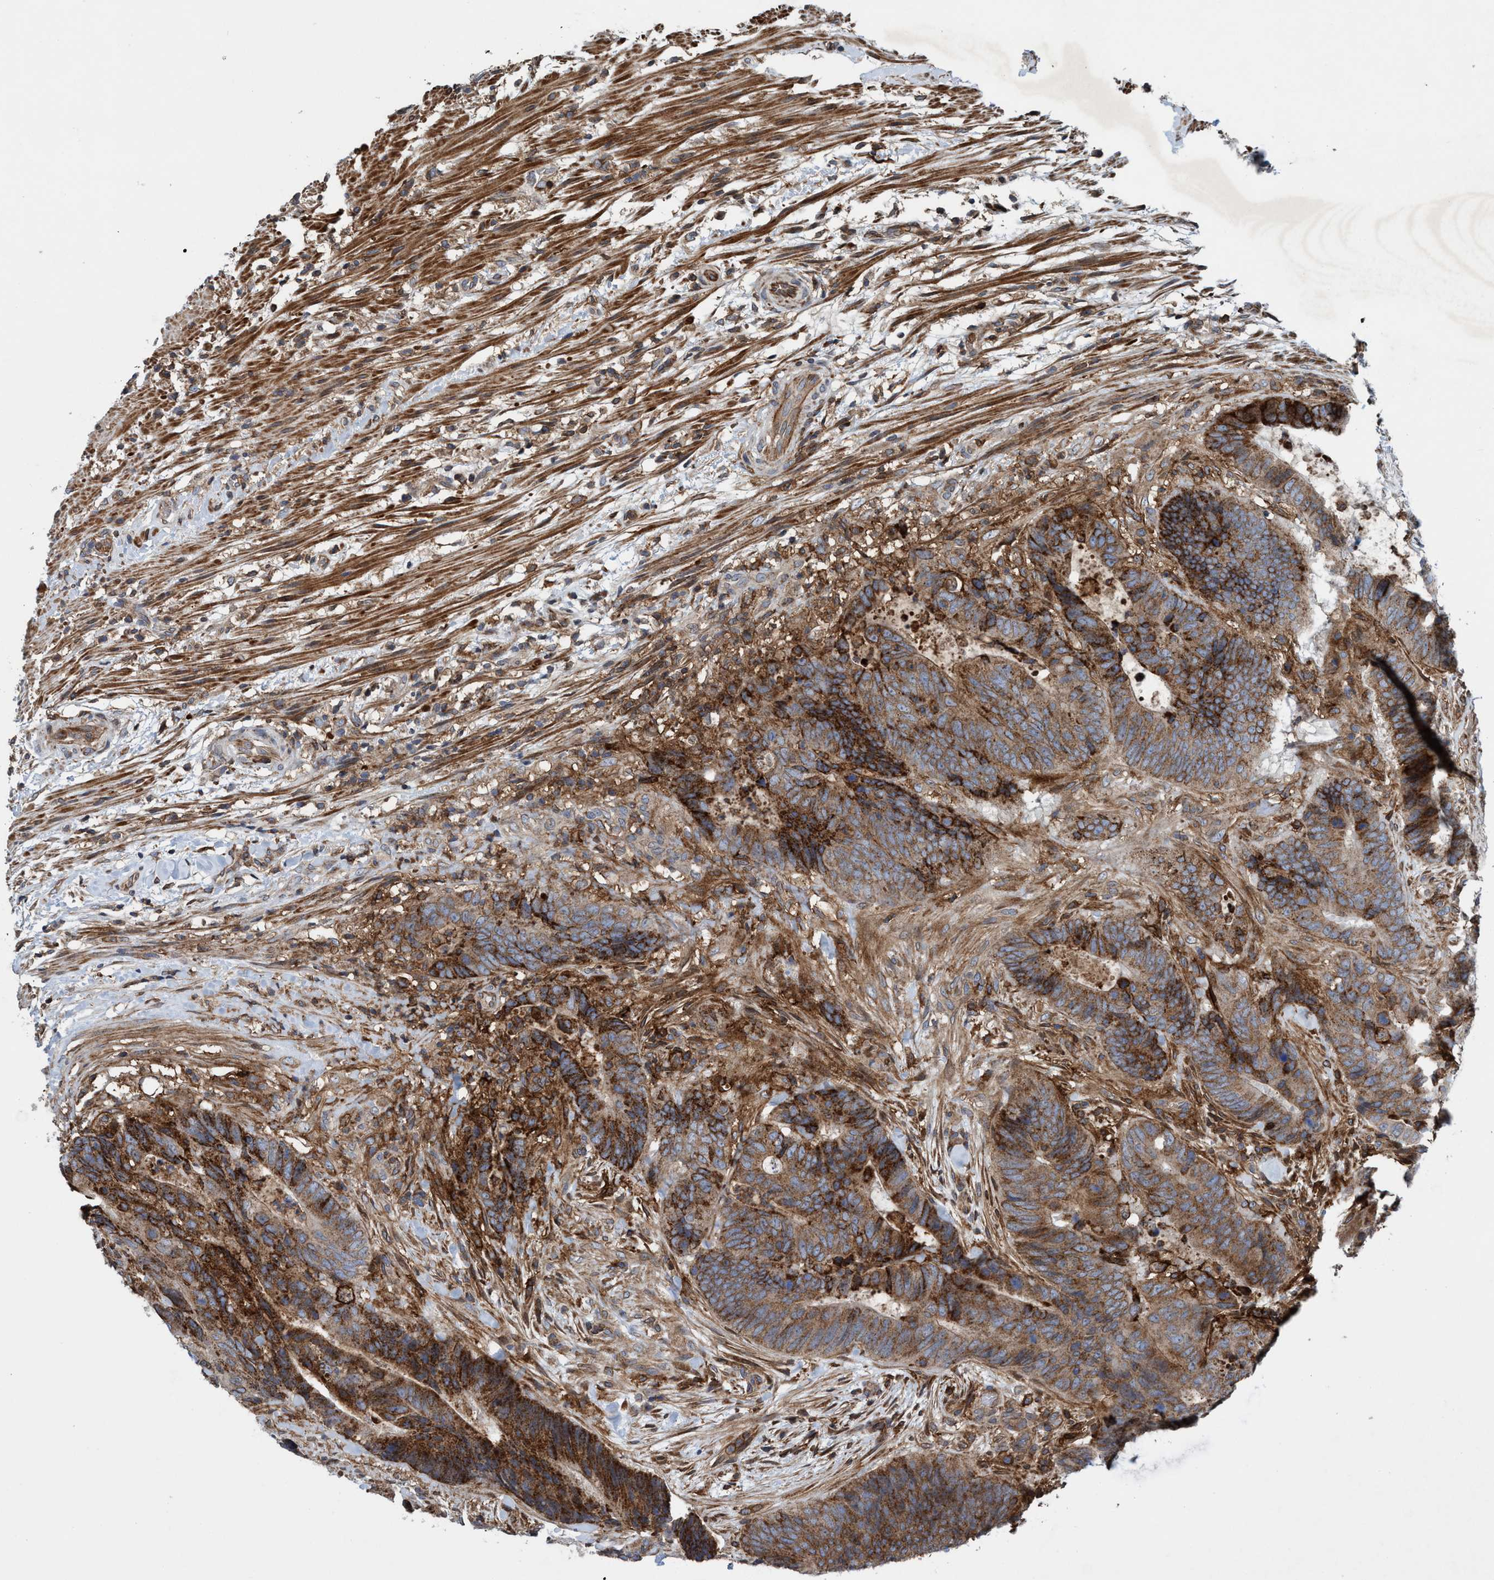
{"staining": {"intensity": "moderate", "quantity": ">75%", "location": "cytoplasmic/membranous"}, "tissue": "colorectal cancer", "cell_type": "Tumor cells", "image_type": "cancer", "snomed": [{"axis": "morphology", "description": "Adenocarcinoma, NOS"}, {"axis": "topography", "description": "Colon"}], "caption": "Immunohistochemistry (IHC) of colorectal adenocarcinoma shows medium levels of moderate cytoplasmic/membranous positivity in approximately >75% of tumor cells. Using DAB (3,3'-diaminobenzidine) (brown) and hematoxylin (blue) stains, captured at high magnification using brightfield microscopy.", "gene": "SLC16A3", "patient": {"sex": "male", "age": 56}}